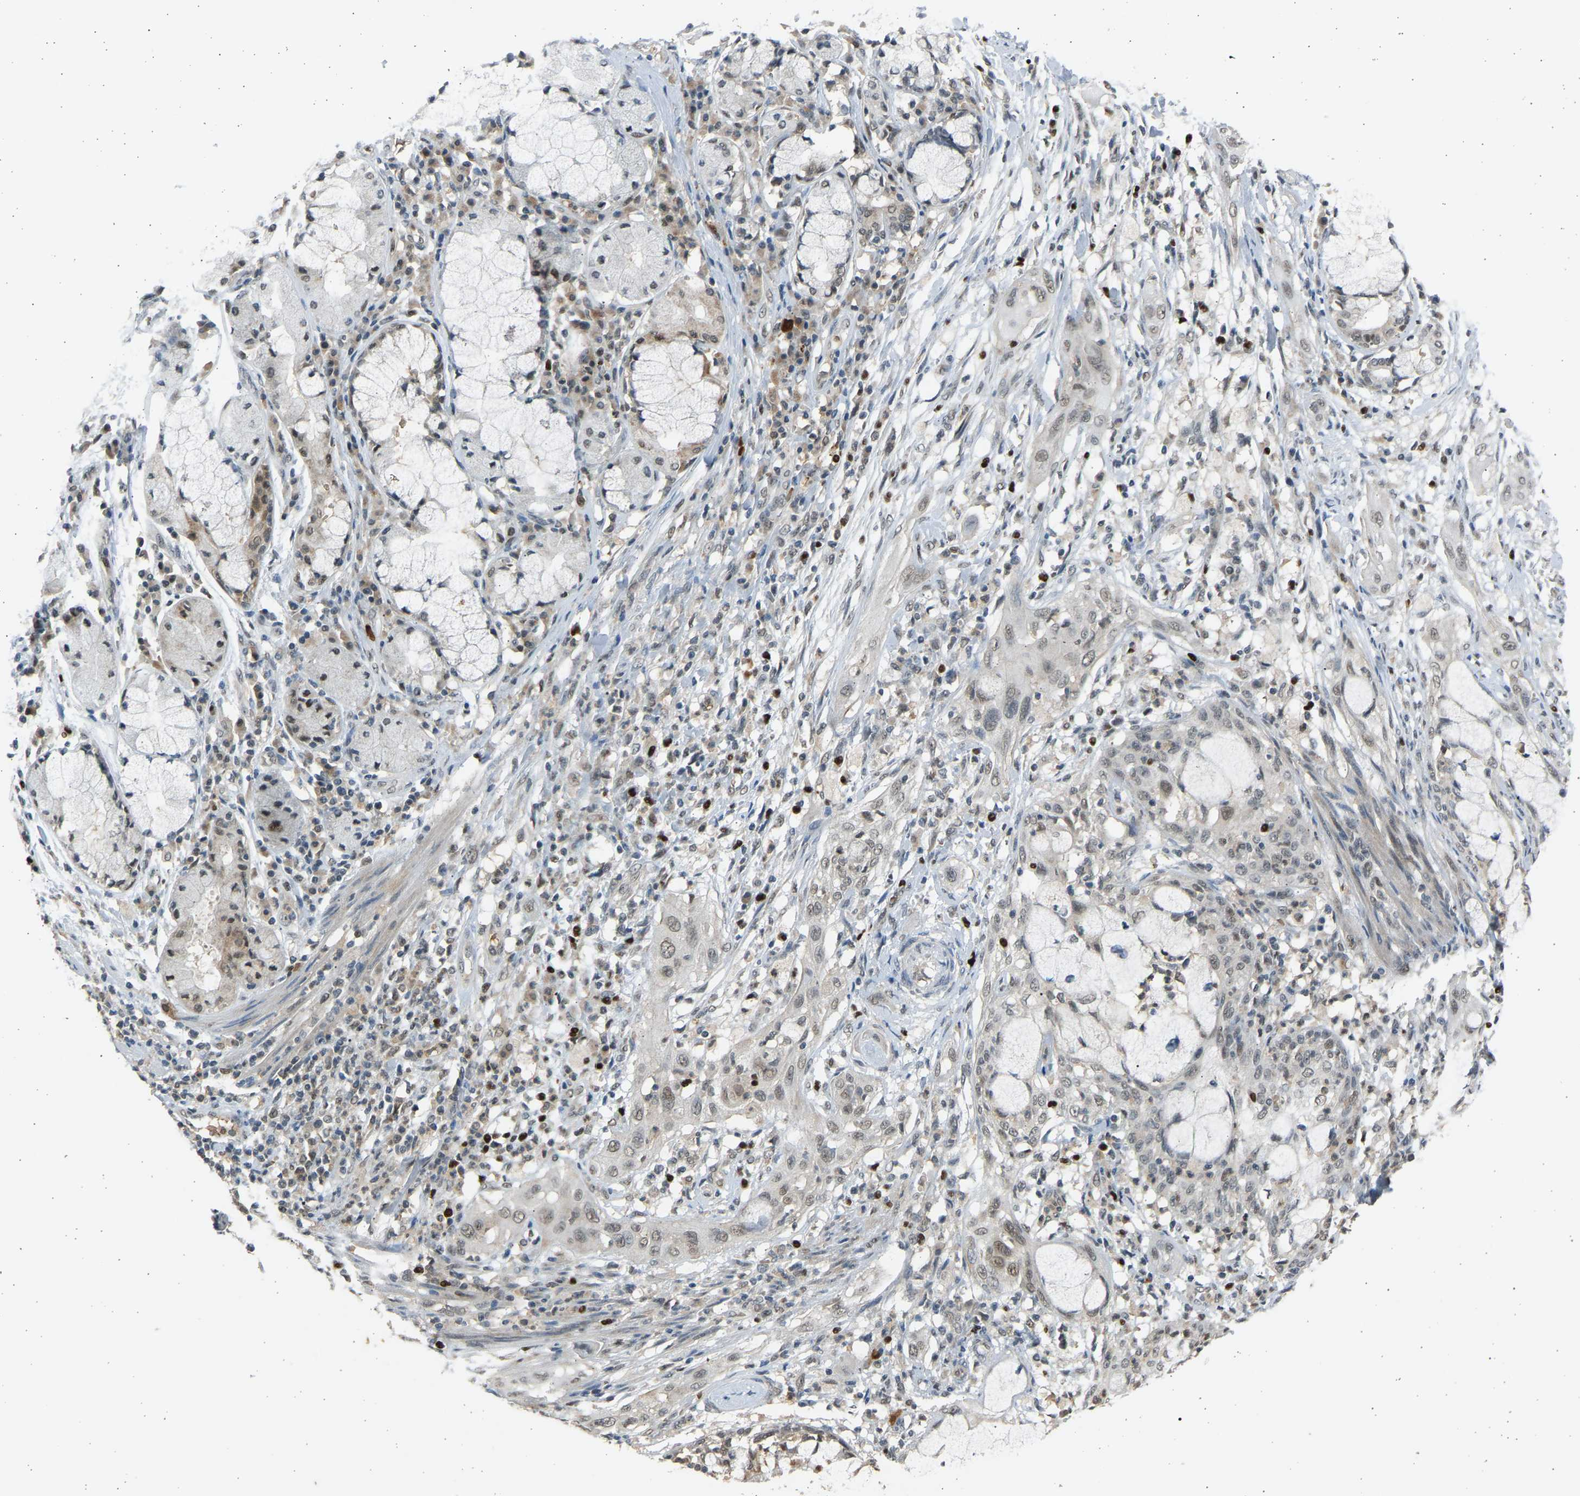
{"staining": {"intensity": "weak", "quantity": "<25%", "location": "nuclear"}, "tissue": "lung cancer", "cell_type": "Tumor cells", "image_type": "cancer", "snomed": [{"axis": "morphology", "description": "Squamous cell carcinoma, NOS"}, {"axis": "topography", "description": "Lung"}], "caption": "Tumor cells show no significant protein staining in lung cancer.", "gene": "BIRC2", "patient": {"sex": "female", "age": 47}}